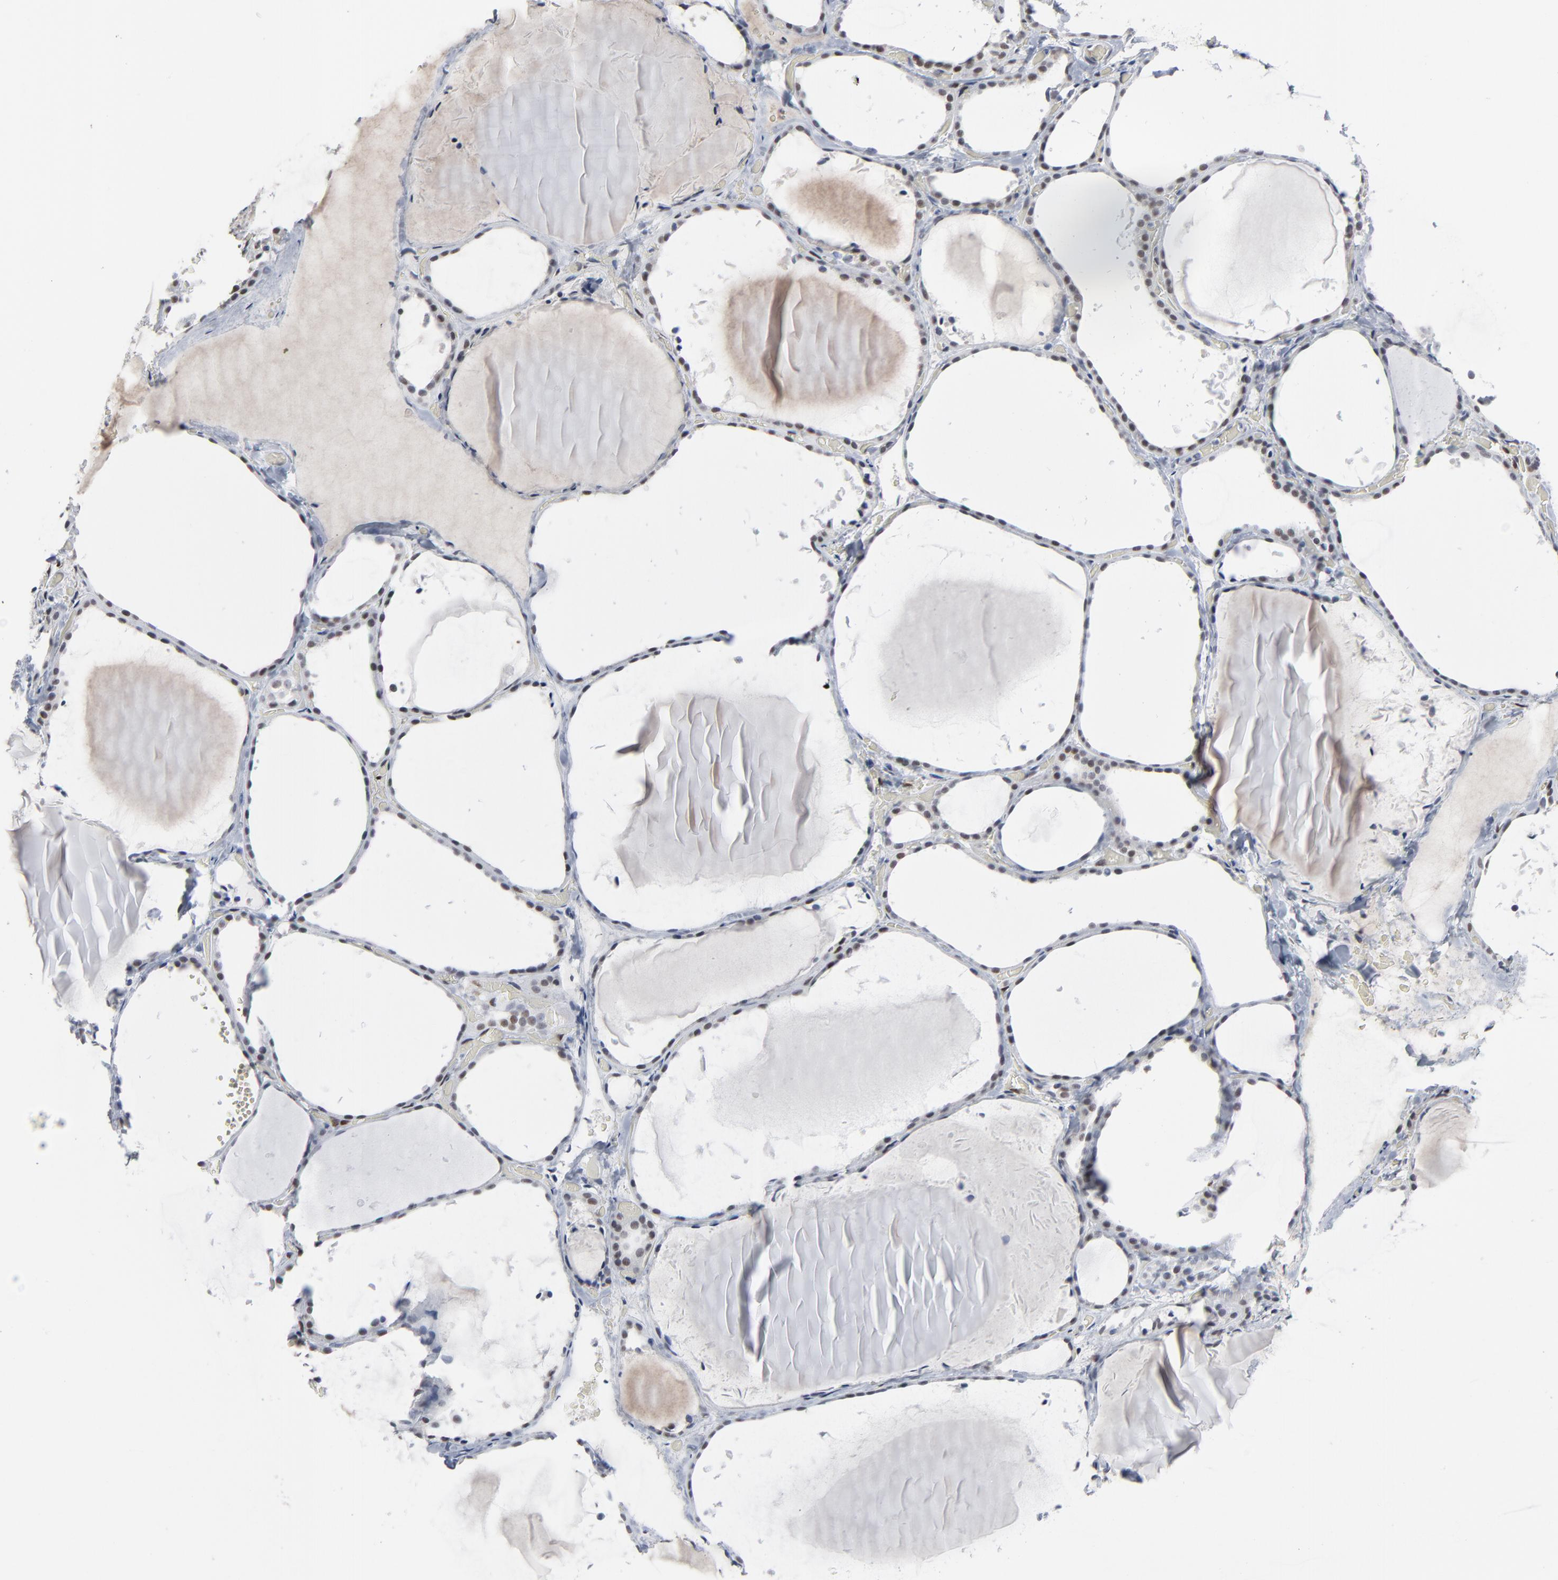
{"staining": {"intensity": "negative", "quantity": "none", "location": "none"}, "tissue": "thyroid gland", "cell_type": "Glandular cells", "image_type": "normal", "snomed": [{"axis": "morphology", "description": "Normal tissue, NOS"}, {"axis": "topography", "description": "Thyroid gland"}], "caption": "IHC image of benign human thyroid gland stained for a protein (brown), which displays no staining in glandular cells.", "gene": "ATF7", "patient": {"sex": "female", "age": 22}}